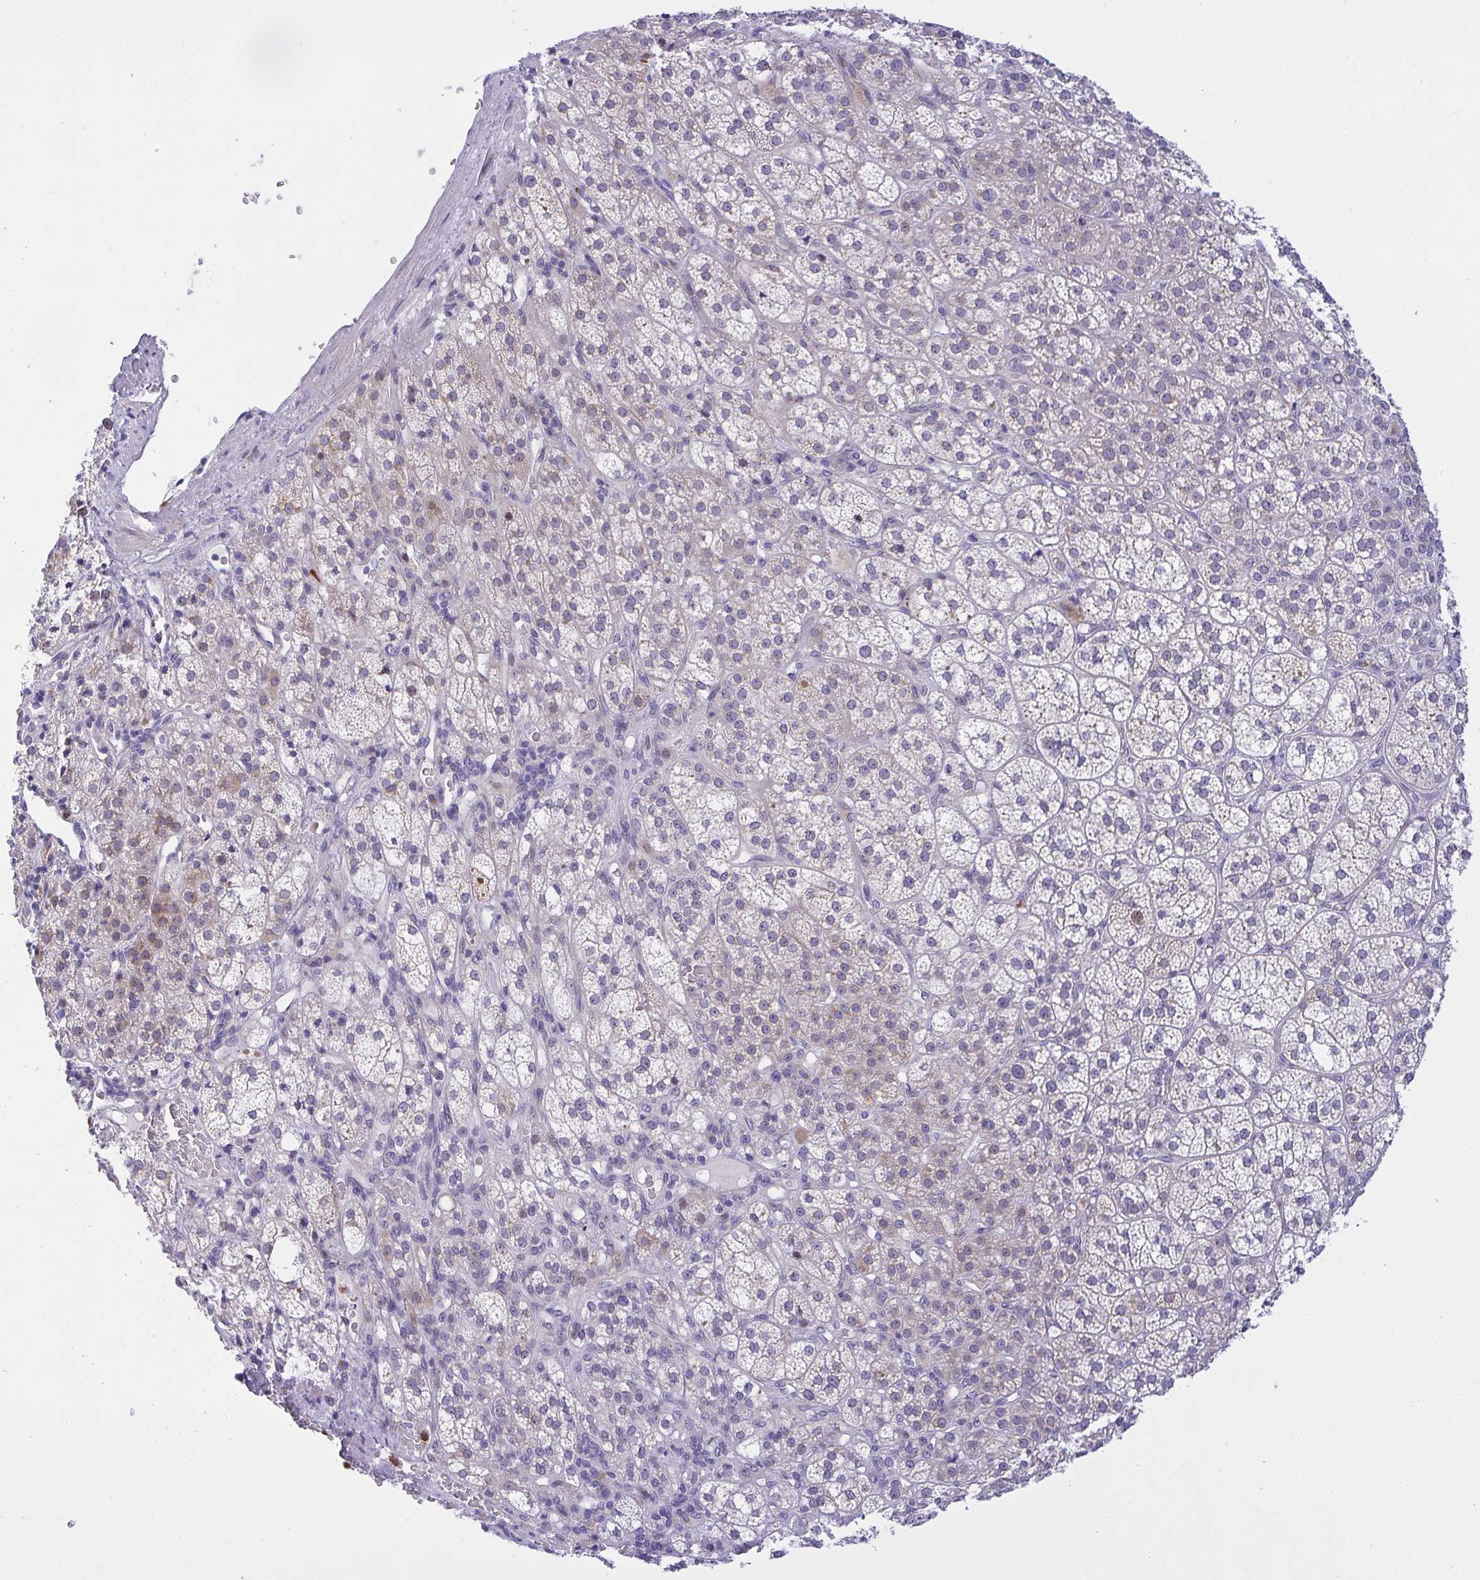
{"staining": {"intensity": "moderate", "quantity": "<25%", "location": "cytoplasmic/membranous"}, "tissue": "adrenal gland", "cell_type": "Glandular cells", "image_type": "normal", "snomed": [{"axis": "morphology", "description": "Normal tissue, NOS"}, {"axis": "topography", "description": "Adrenal gland"}], "caption": "This is an image of IHC staining of normal adrenal gland, which shows moderate staining in the cytoplasmic/membranous of glandular cells.", "gene": "ZNF554", "patient": {"sex": "female", "age": 60}}